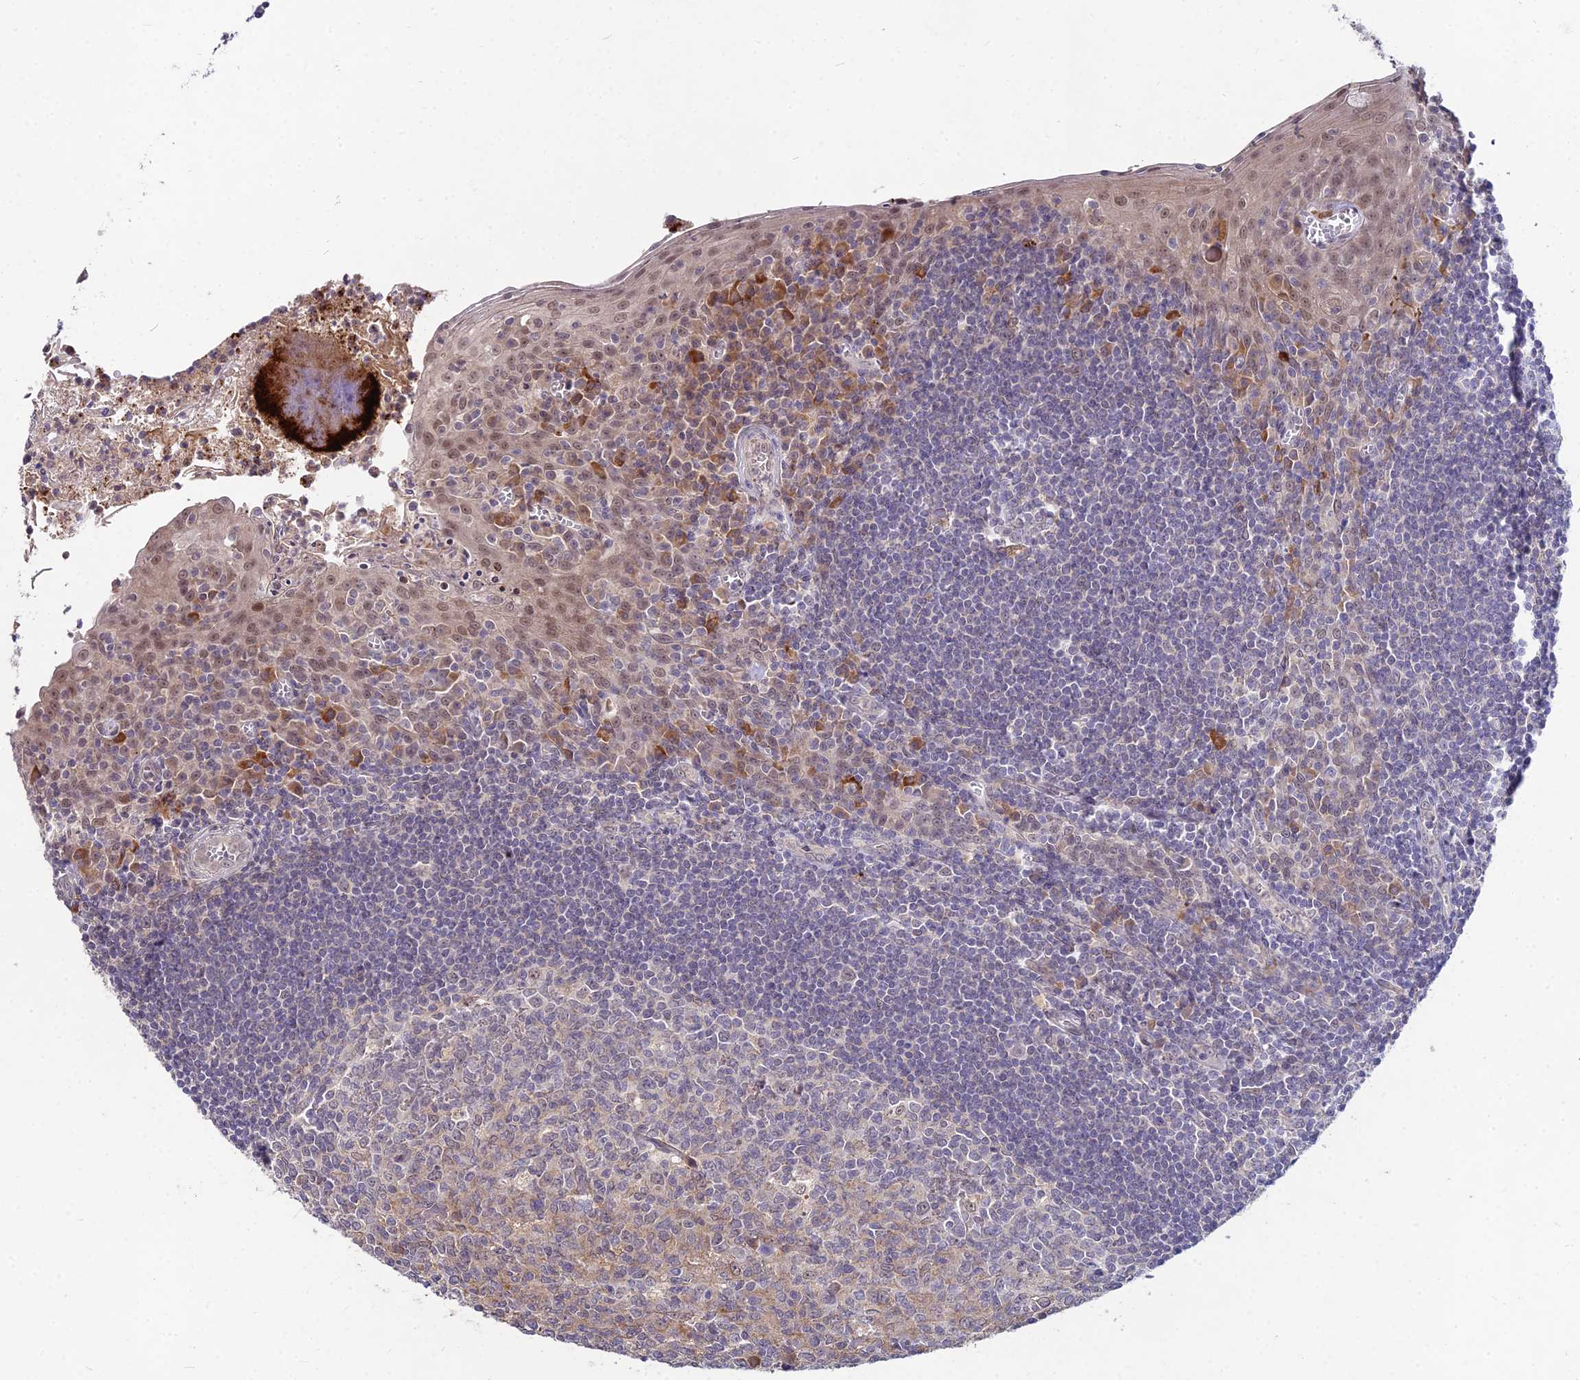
{"staining": {"intensity": "weak", "quantity": "<25%", "location": "cytoplasmic/membranous"}, "tissue": "tonsil", "cell_type": "Germinal center cells", "image_type": "normal", "snomed": [{"axis": "morphology", "description": "Normal tissue, NOS"}, {"axis": "topography", "description": "Tonsil"}], "caption": "An immunohistochemistry histopathology image of unremarkable tonsil is shown. There is no staining in germinal center cells of tonsil.", "gene": "WDR43", "patient": {"sex": "male", "age": 27}}